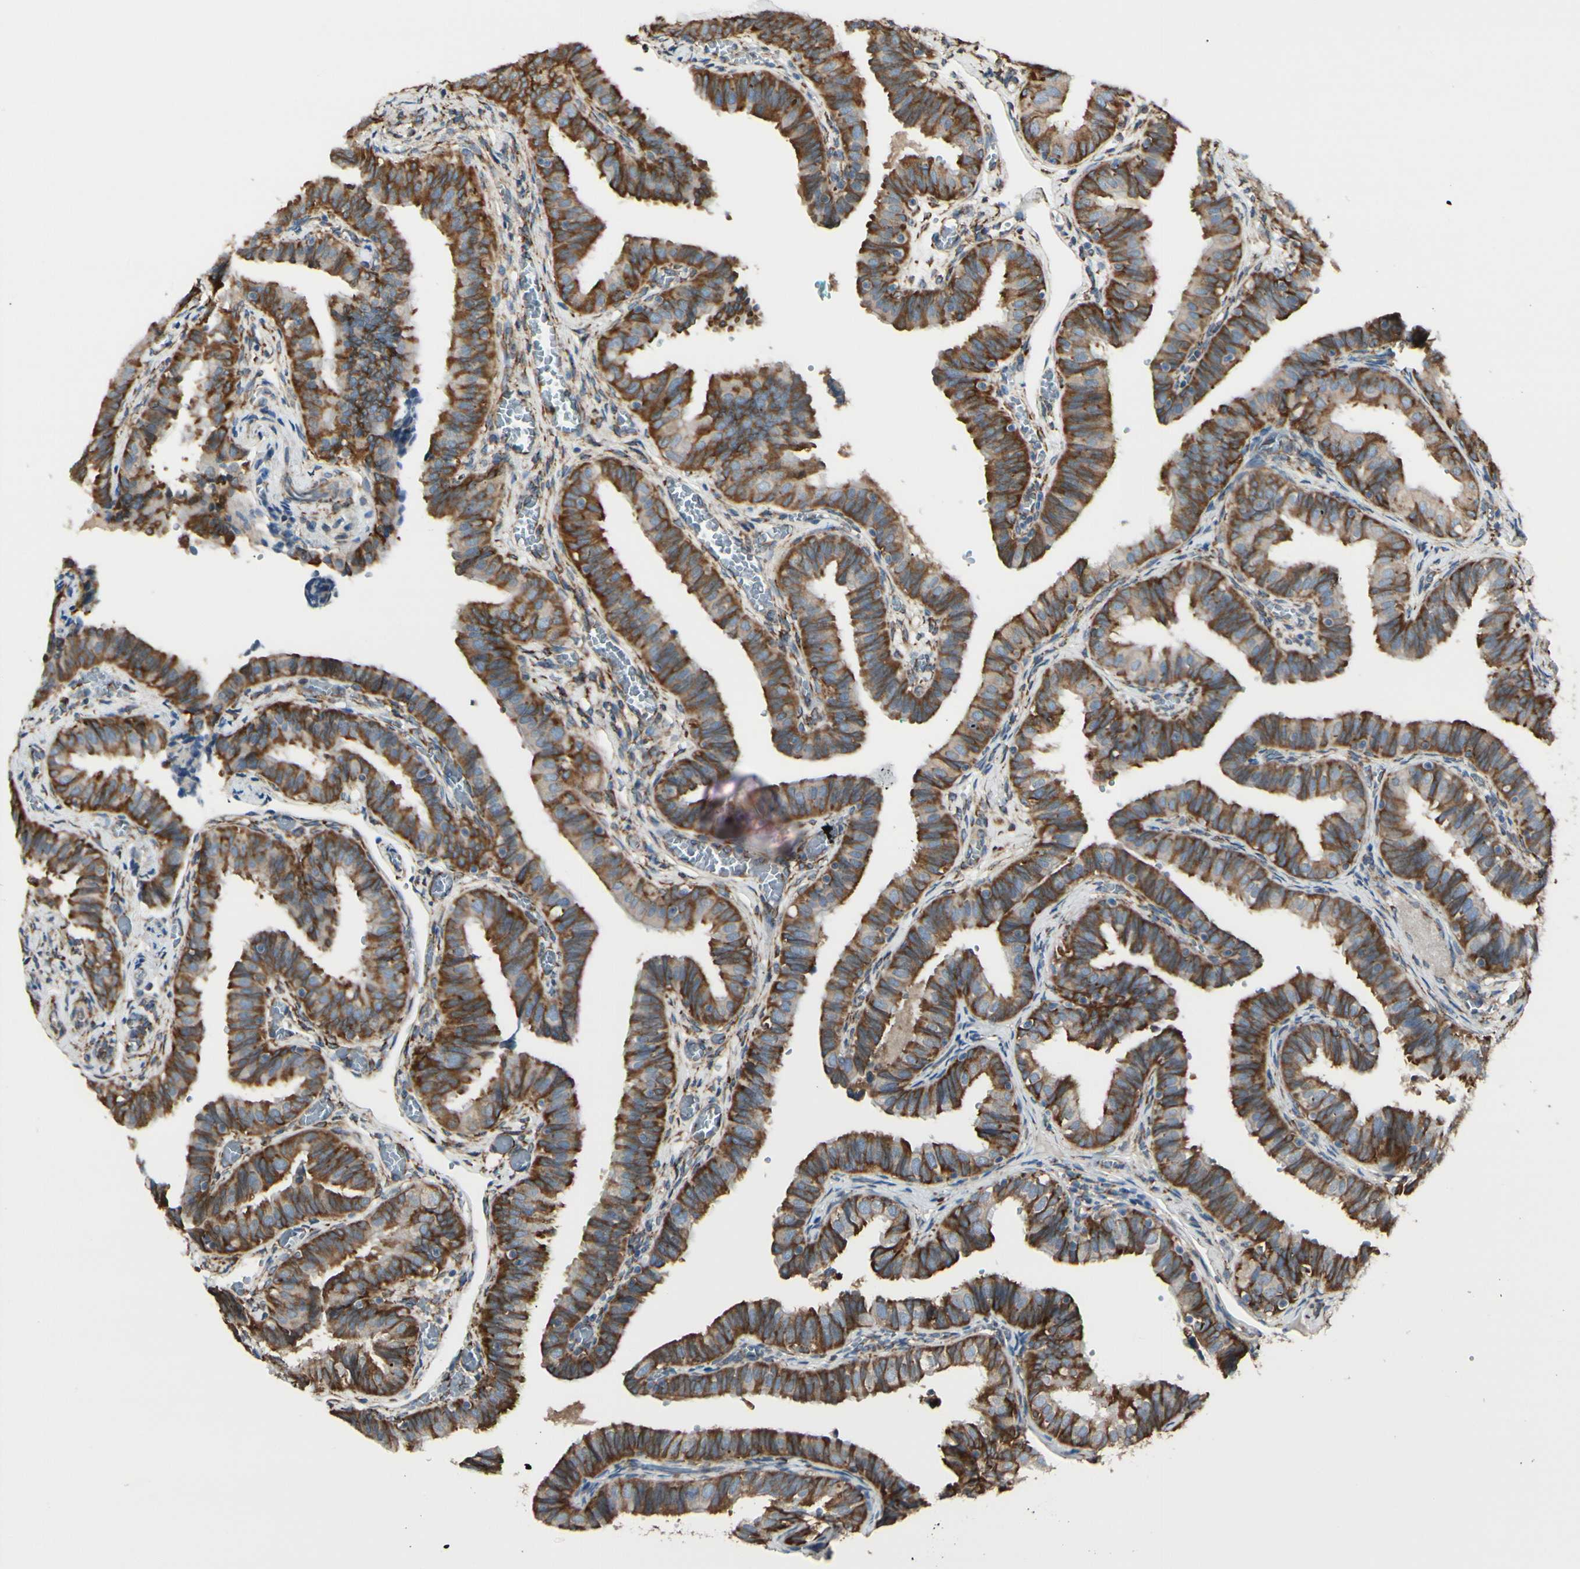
{"staining": {"intensity": "strong", "quantity": ">75%", "location": "cytoplasmic/membranous"}, "tissue": "fallopian tube", "cell_type": "Glandular cells", "image_type": "normal", "snomed": [{"axis": "morphology", "description": "Normal tissue, NOS"}, {"axis": "topography", "description": "Fallopian tube"}], "caption": "Immunohistochemistry (IHC) photomicrograph of benign fallopian tube: human fallopian tube stained using immunohistochemistry demonstrates high levels of strong protein expression localized specifically in the cytoplasmic/membranous of glandular cells, appearing as a cytoplasmic/membranous brown color.", "gene": "RRBP1", "patient": {"sex": "female", "age": 46}}